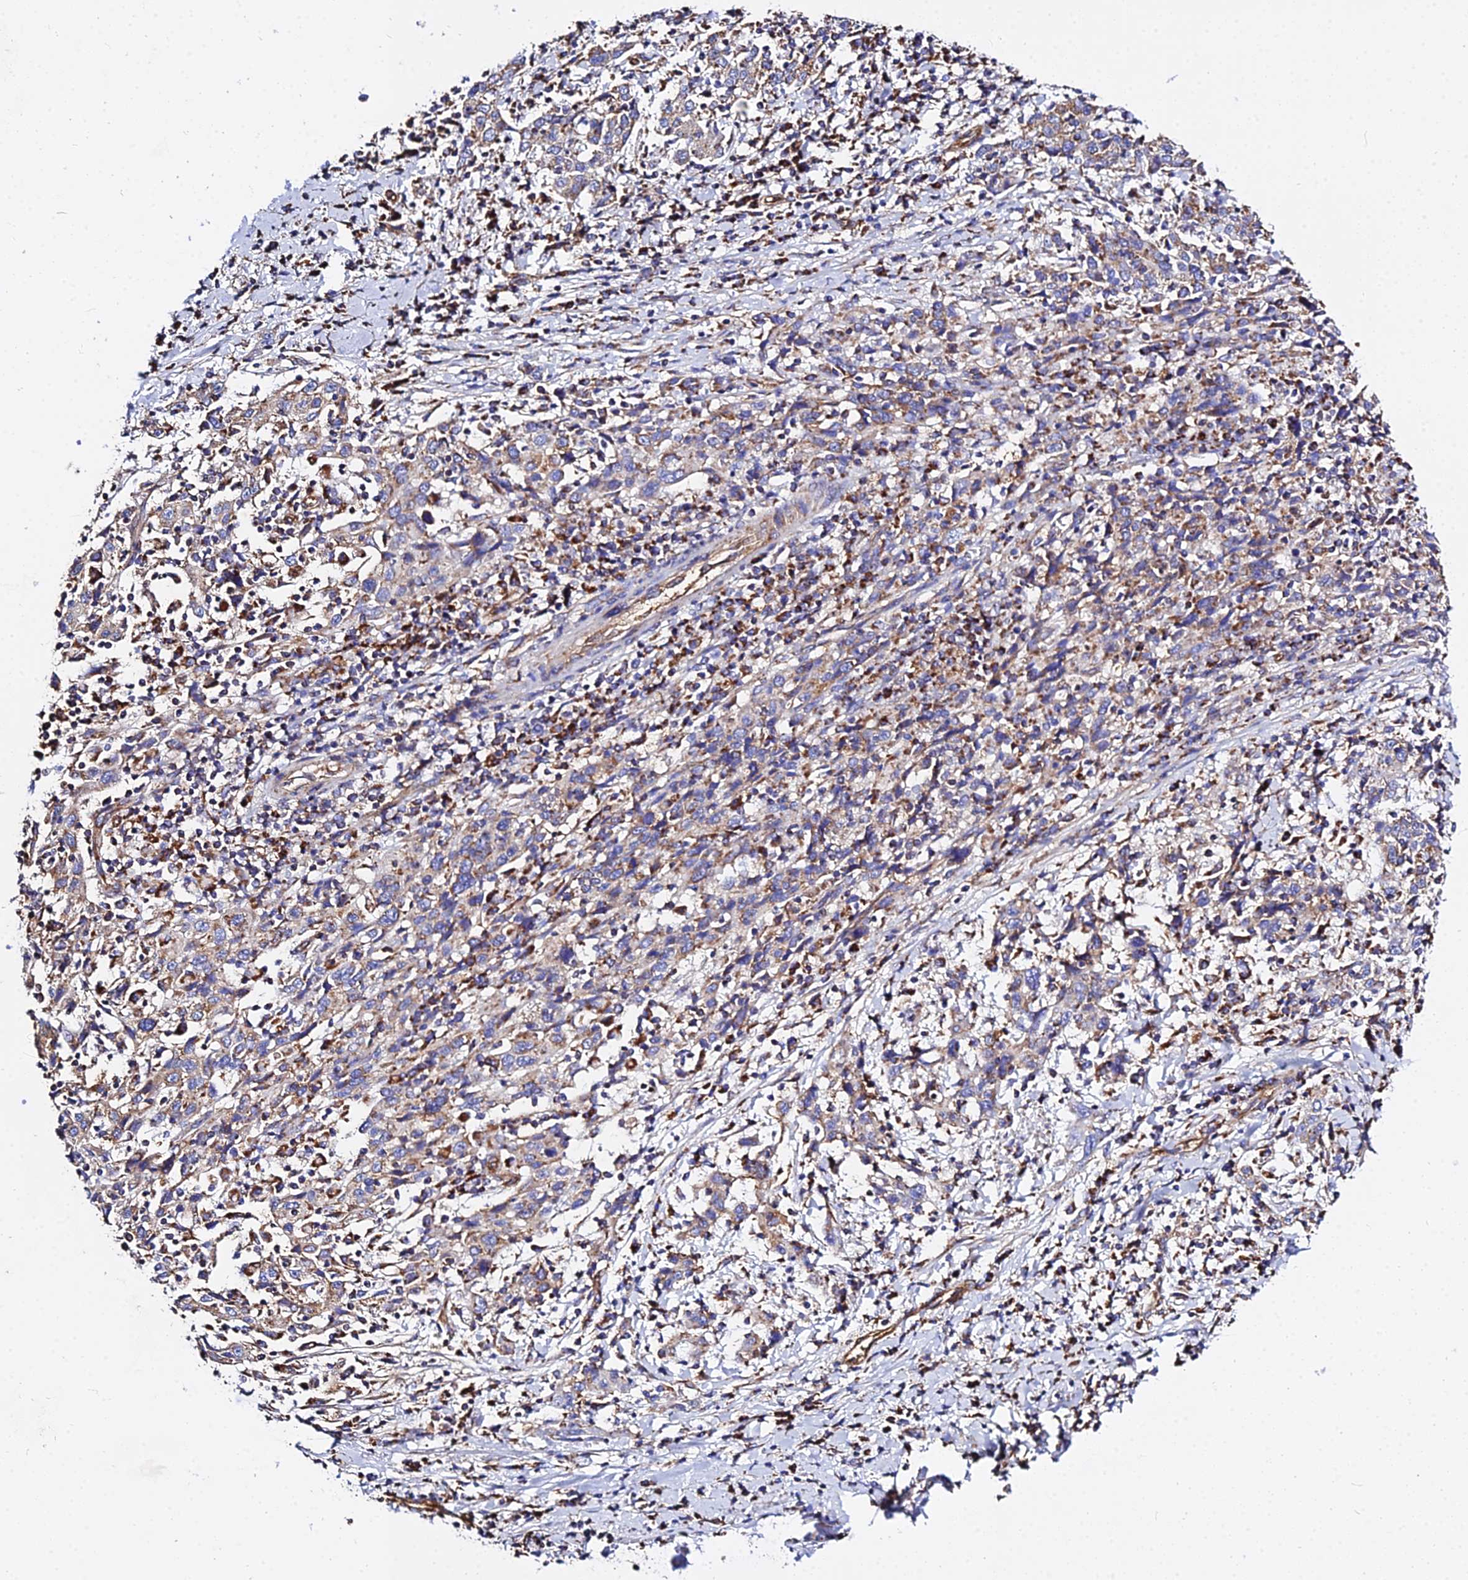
{"staining": {"intensity": "moderate", "quantity": "25%-75%", "location": "cytoplasmic/membranous"}, "tissue": "cervical cancer", "cell_type": "Tumor cells", "image_type": "cancer", "snomed": [{"axis": "morphology", "description": "Squamous cell carcinoma, NOS"}, {"axis": "topography", "description": "Cervix"}], "caption": "A brown stain labels moderate cytoplasmic/membranous staining of a protein in cervical cancer tumor cells.", "gene": "ZNF573", "patient": {"sex": "female", "age": 46}}